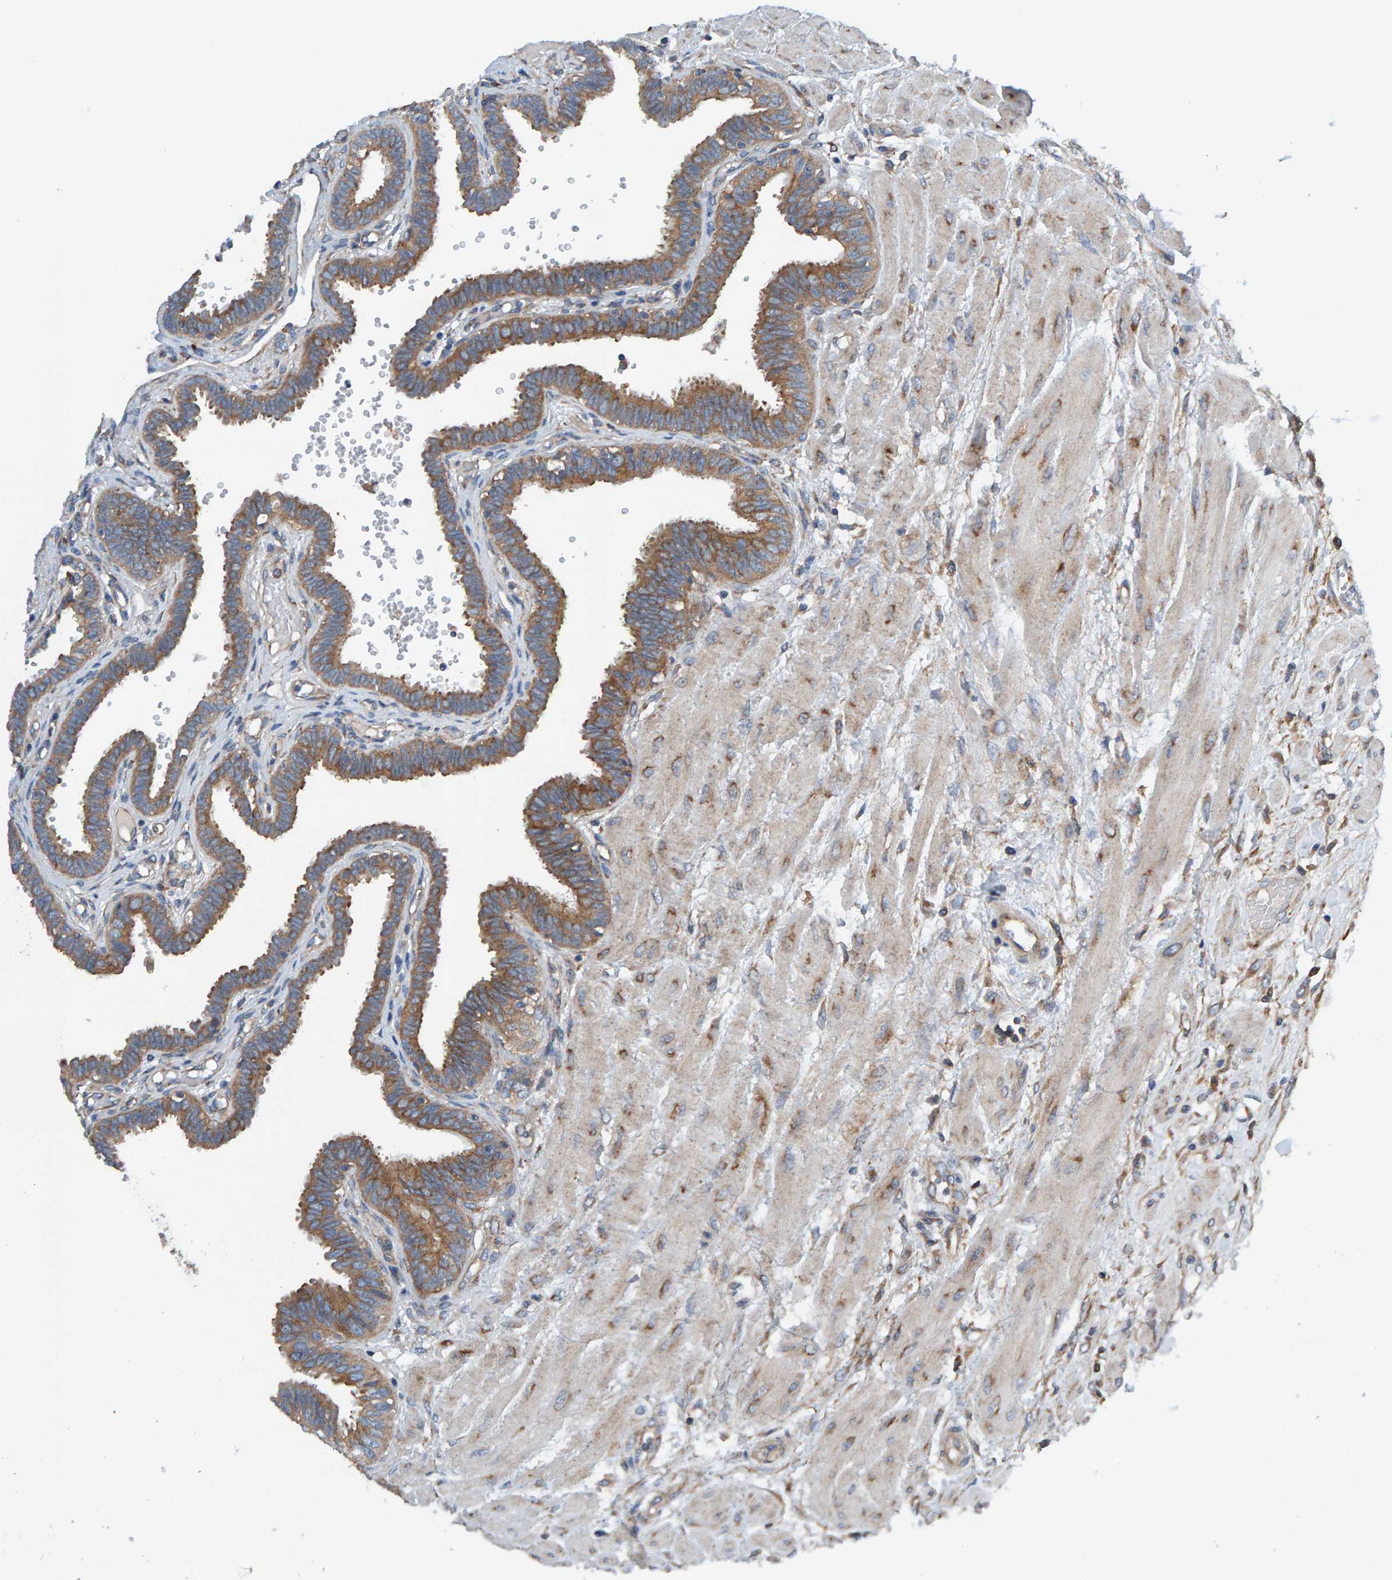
{"staining": {"intensity": "moderate", "quantity": ">75%", "location": "cytoplasmic/membranous"}, "tissue": "fallopian tube", "cell_type": "Glandular cells", "image_type": "normal", "snomed": [{"axis": "morphology", "description": "Normal tissue, NOS"}, {"axis": "topography", "description": "Fallopian tube"}], "caption": "High-power microscopy captured an IHC micrograph of unremarkable fallopian tube, revealing moderate cytoplasmic/membranous positivity in about >75% of glandular cells.", "gene": "MKLN1", "patient": {"sex": "female", "age": 32}}